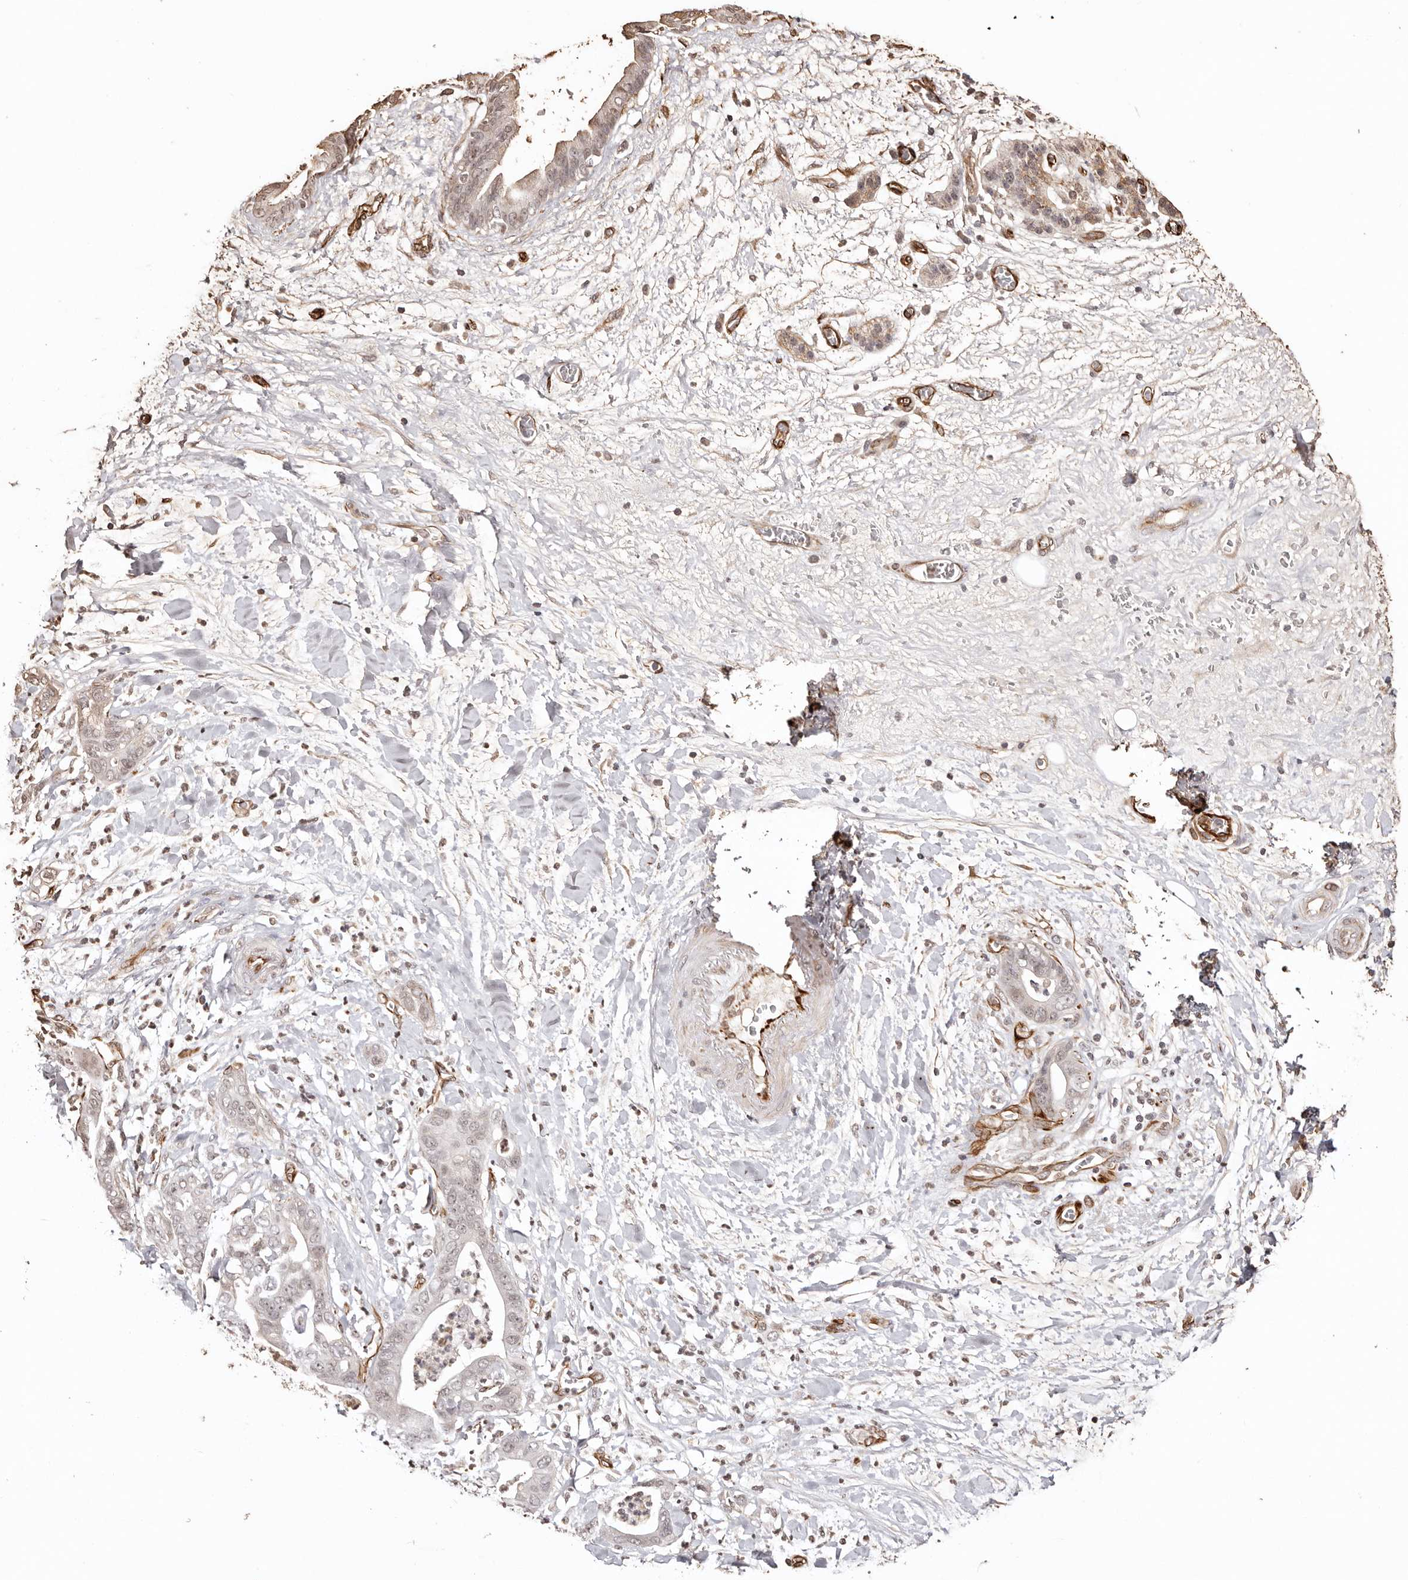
{"staining": {"intensity": "negative", "quantity": "none", "location": "none"}, "tissue": "pancreatic cancer", "cell_type": "Tumor cells", "image_type": "cancer", "snomed": [{"axis": "morphology", "description": "Adenocarcinoma, NOS"}, {"axis": "topography", "description": "Pancreas"}], "caption": "Protein analysis of pancreatic adenocarcinoma displays no significant staining in tumor cells. (Brightfield microscopy of DAB immunohistochemistry (IHC) at high magnification).", "gene": "ZNF557", "patient": {"sex": "female", "age": 78}}